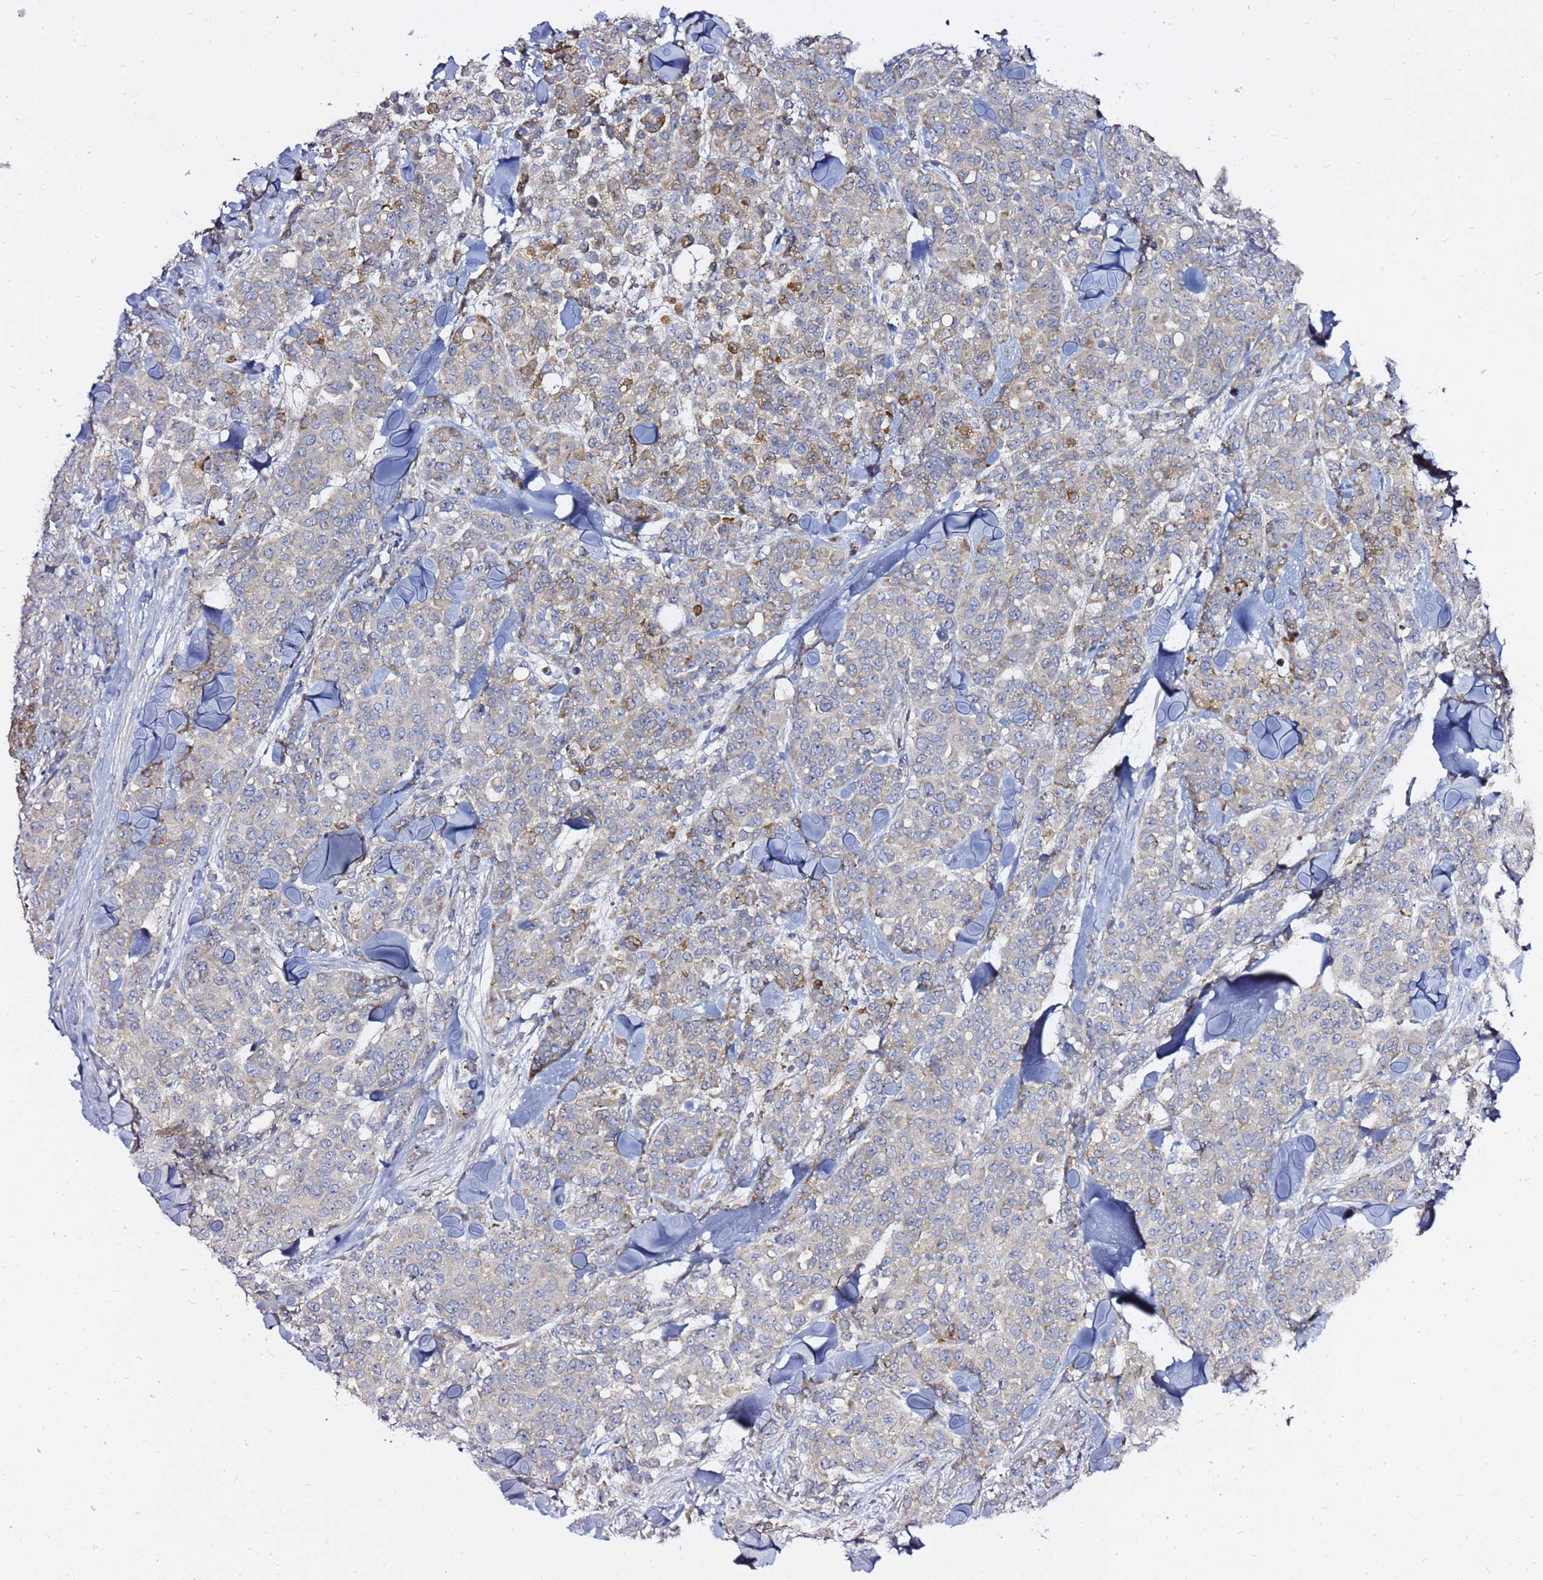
{"staining": {"intensity": "weak", "quantity": "<25%", "location": "cytoplasmic/membranous"}, "tissue": "breast cancer", "cell_type": "Tumor cells", "image_type": "cancer", "snomed": [{"axis": "morphology", "description": "Lobular carcinoma"}, {"axis": "topography", "description": "Breast"}], "caption": "The image demonstrates no staining of tumor cells in breast cancer.", "gene": "MON1B", "patient": {"sex": "female", "age": 91}}